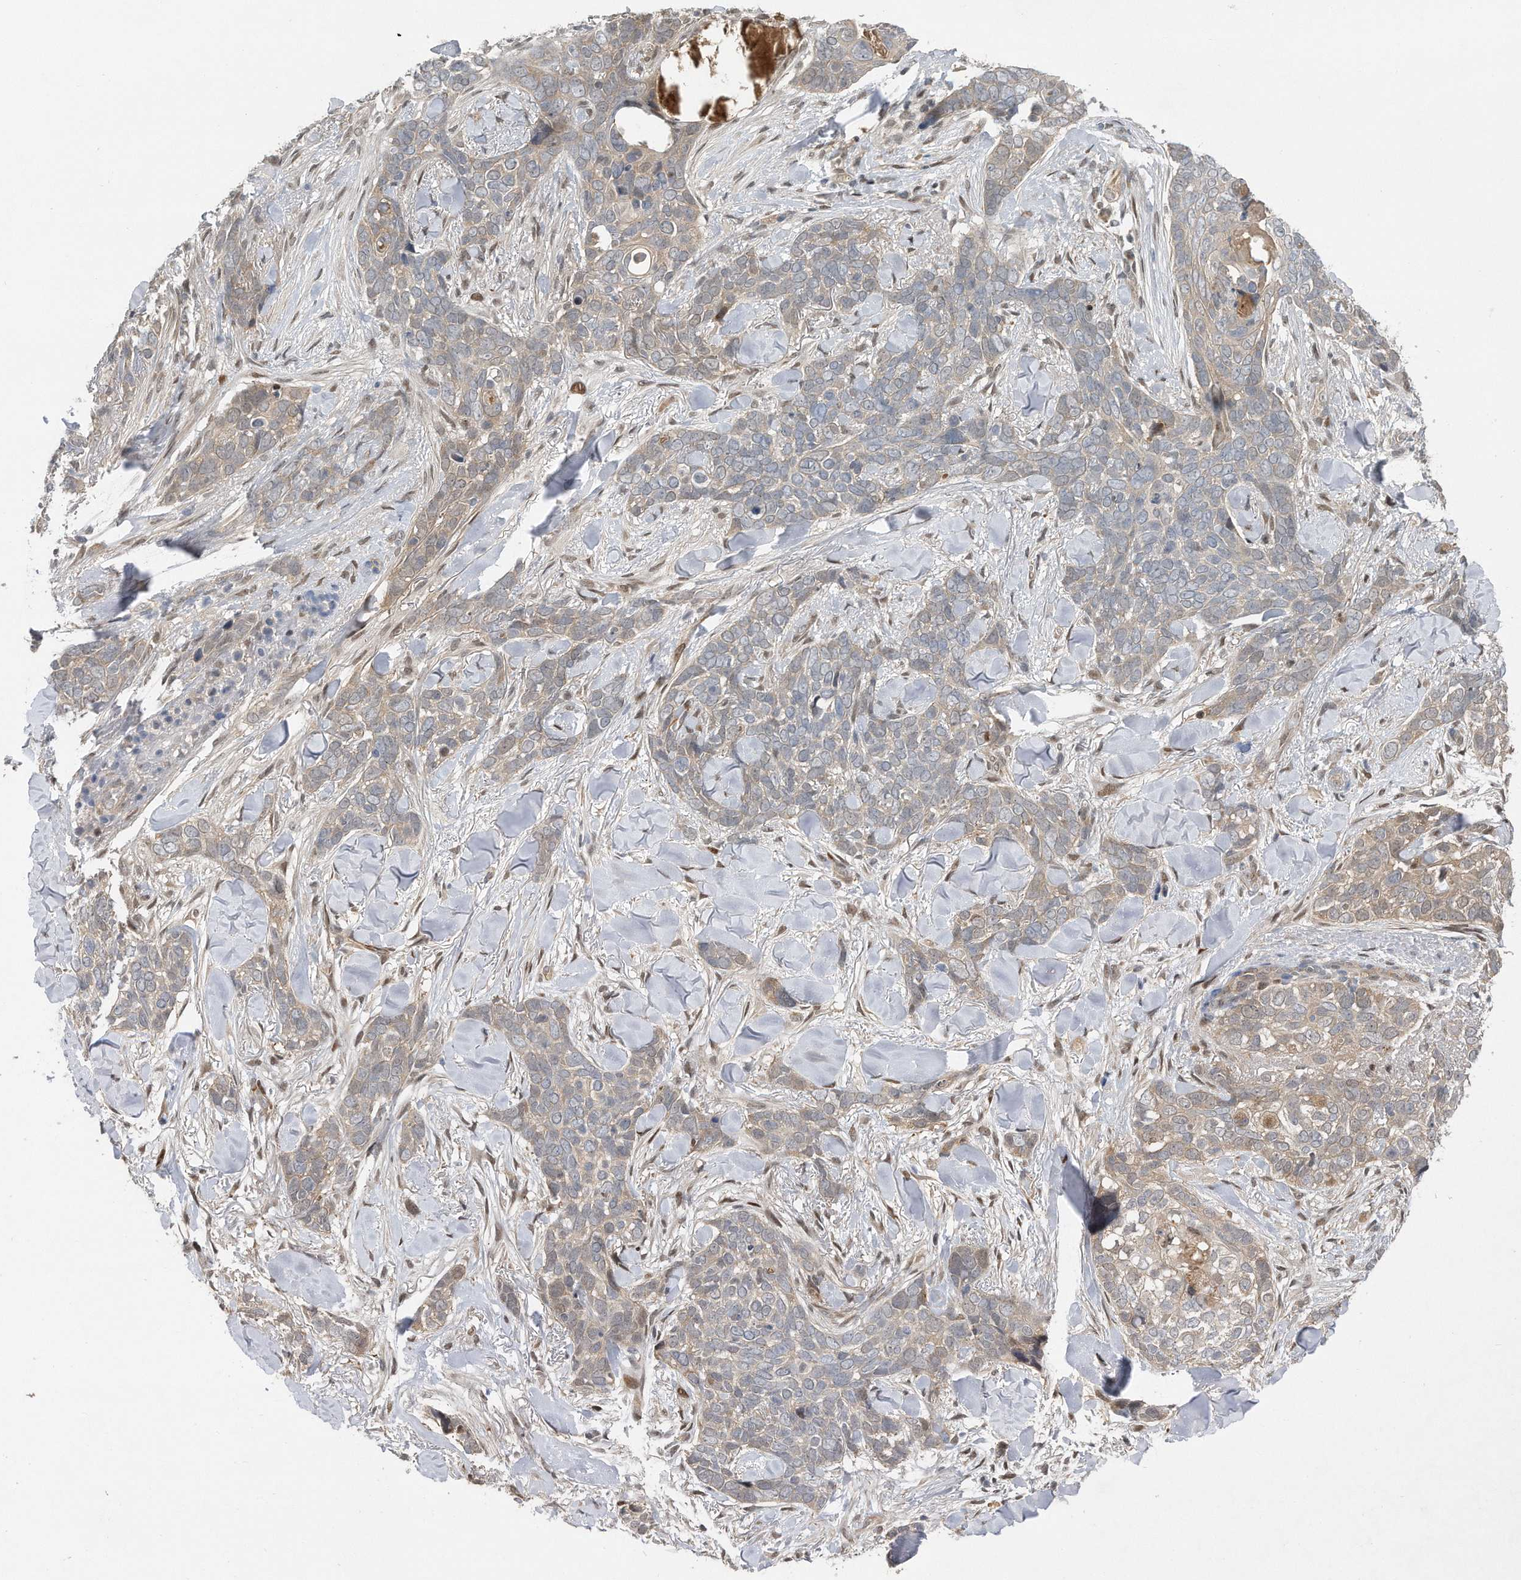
{"staining": {"intensity": "negative", "quantity": "none", "location": "none"}, "tissue": "skin cancer", "cell_type": "Tumor cells", "image_type": "cancer", "snomed": [{"axis": "morphology", "description": "Basal cell carcinoma"}, {"axis": "topography", "description": "Skin"}], "caption": "The immunohistochemistry (IHC) image has no significant staining in tumor cells of skin basal cell carcinoma tissue. The staining was performed using DAB (3,3'-diaminobenzidine) to visualize the protein expression in brown, while the nuclei were stained in blue with hematoxylin (Magnification: 20x).", "gene": "RWDD2A", "patient": {"sex": "female", "age": 82}}